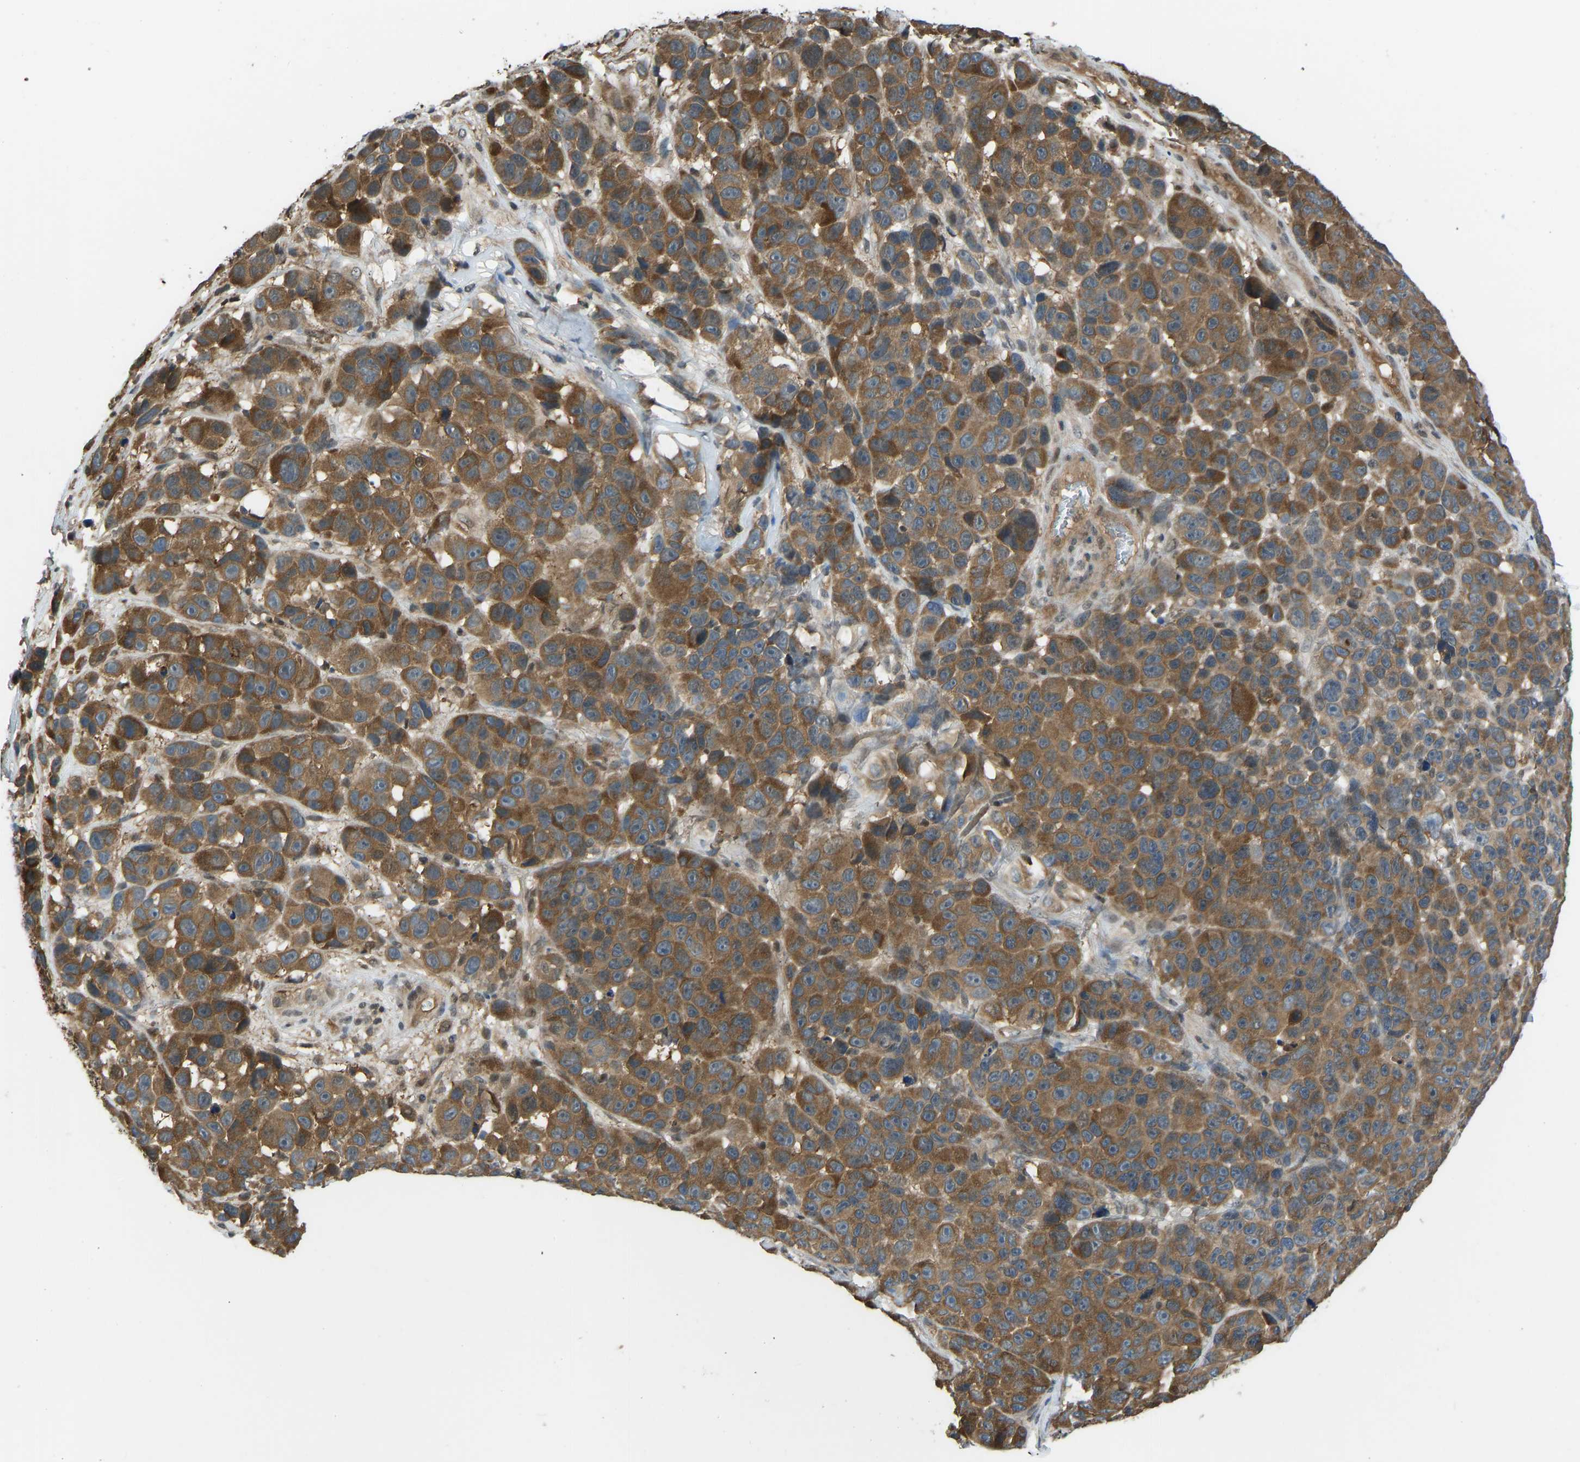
{"staining": {"intensity": "moderate", "quantity": ">75%", "location": "cytoplasmic/membranous"}, "tissue": "melanoma", "cell_type": "Tumor cells", "image_type": "cancer", "snomed": [{"axis": "morphology", "description": "Malignant melanoma, NOS"}, {"axis": "topography", "description": "Skin"}], "caption": "A micrograph of human melanoma stained for a protein reveals moderate cytoplasmic/membranous brown staining in tumor cells.", "gene": "CCT8", "patient": {"sex": "male", "age": 53}}